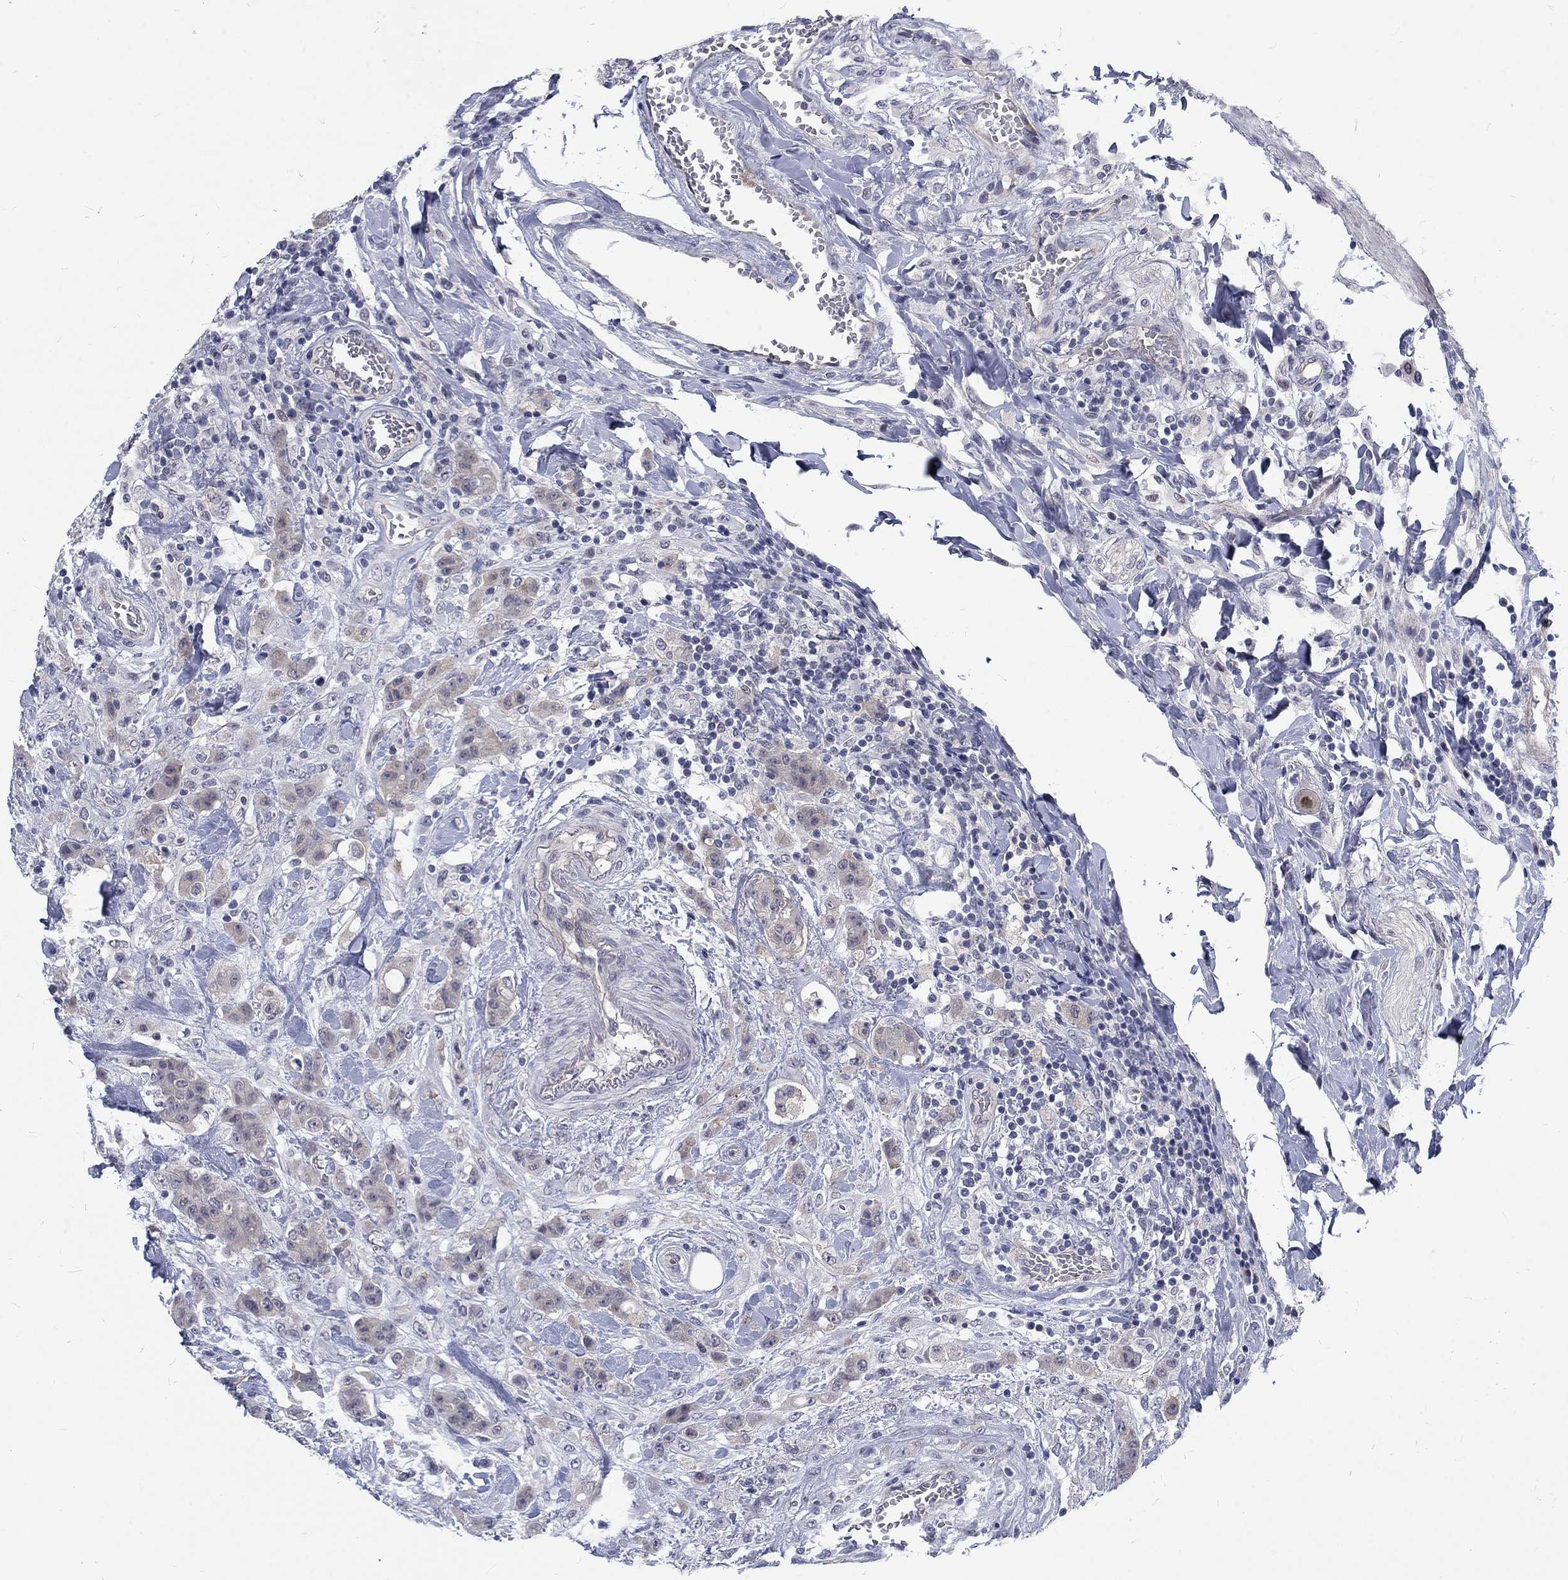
{"staining": {"intensity": "negative", "quantity": "none", "location": "none"}, "tissue": "colorectal cancer", "cell_type": "Tumor cells", "image_type": "cancer", "snomed": [{"axis": "morphology", "description": "Adenocarcinoma, NOS"}, {"axis": "topography", "description": "Colon"}], "caption": "Immunohistochemical staining of human adenocarcinoma (colorectal) reveals no significant staining in tumor cells.", "gene": "PHKA1", "patient": {"sex": "female", "age": 48}}